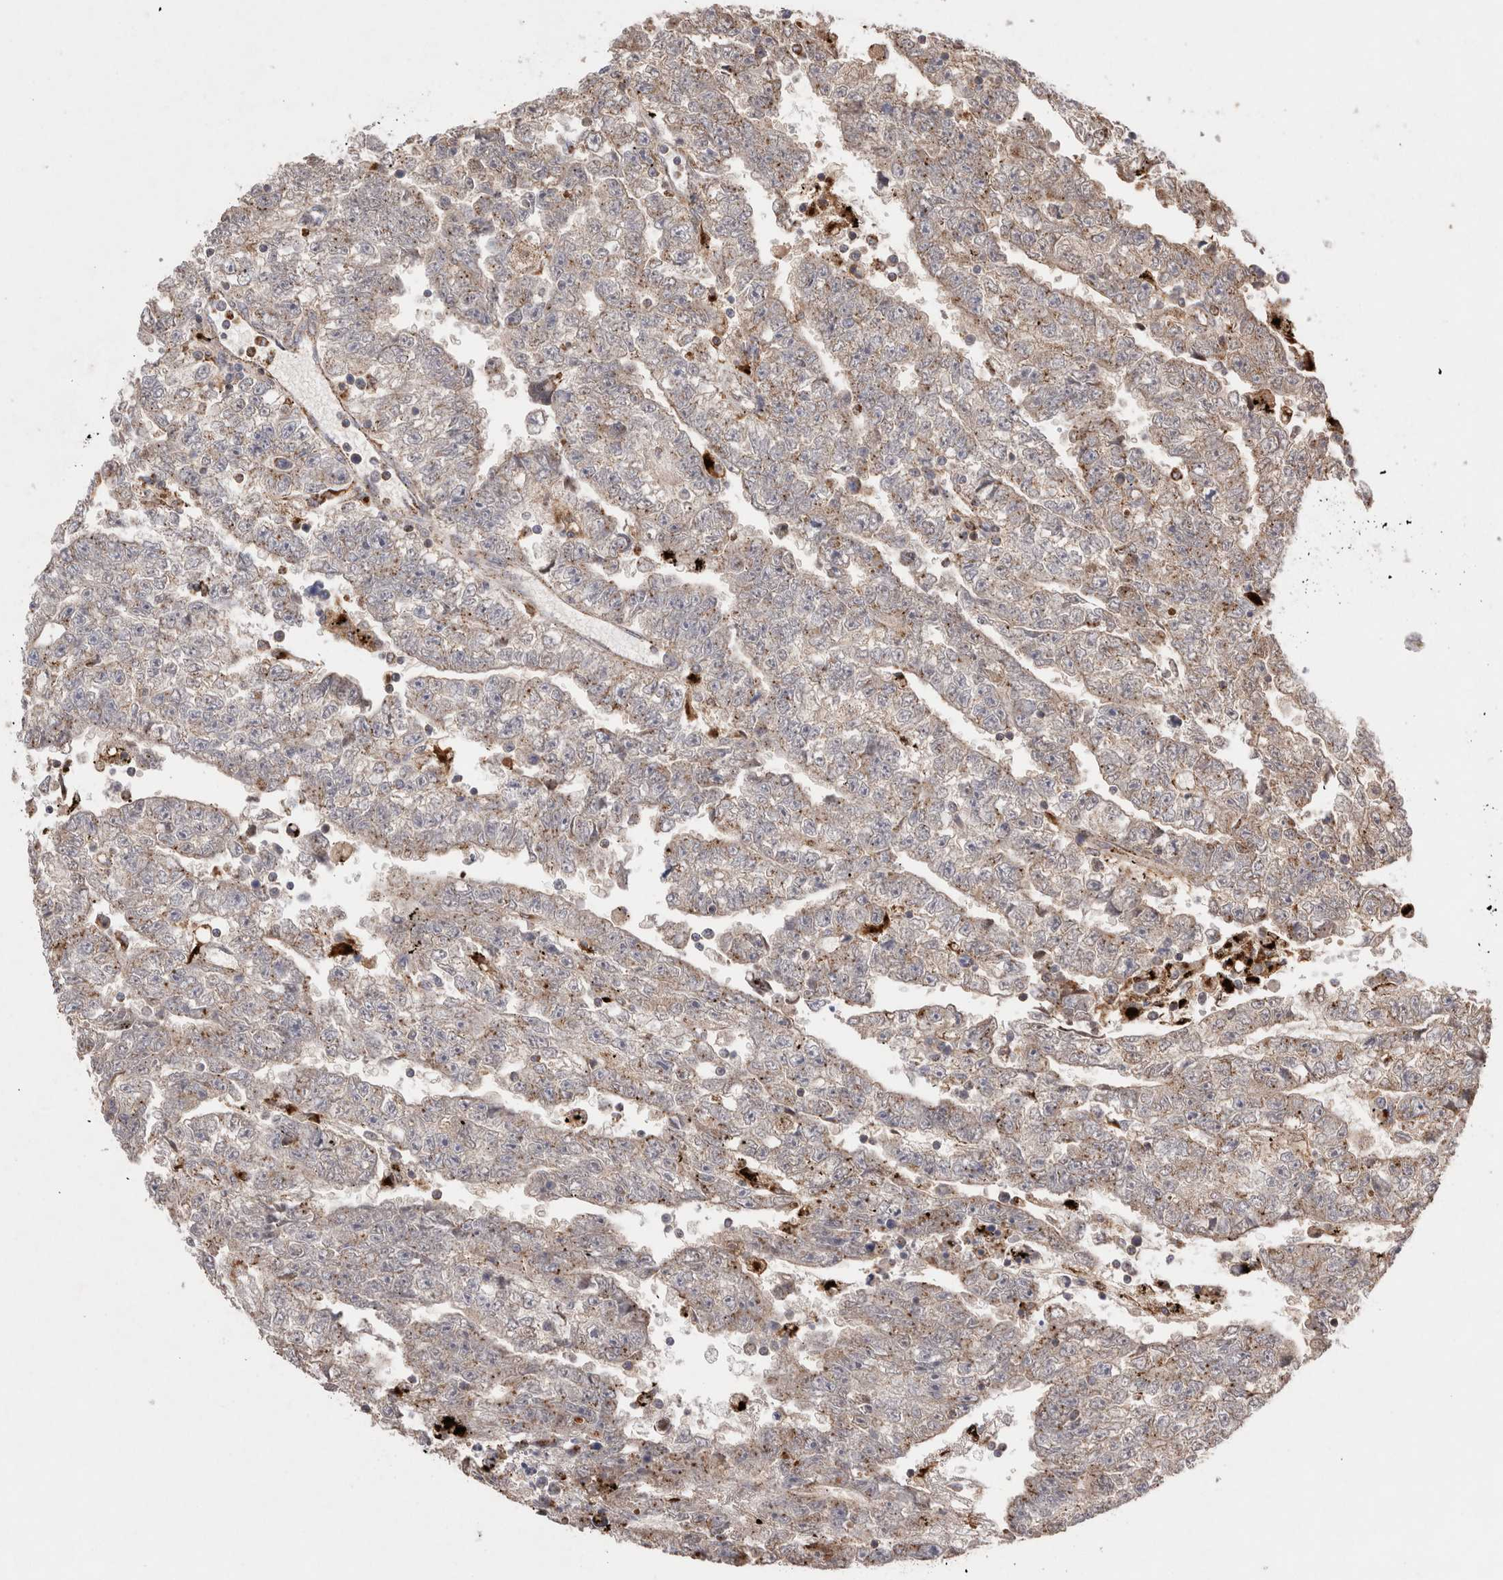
{"staining": {"intensity": "weak", "quantity": "25%-75%", "location": "cytoplasmic/membranous"}, "tissue": "testis cancer", "cell_type": "Tumor cells", "image_type": "cancer", "snomed": [{"axis": "morphology", "description": "Carcinoma, Embryonal, NOS"}, {"axis": "topography", "description": "Testis"}], "caption": "About 25%-75% of tumor cells in testis embryonal carcinoma display weak cytoplasmic/membranous protein expression as visualized by brown immunohistochemical staining.", "gene": "CTSA", "patient": {"sex": "male", "age": 25}}